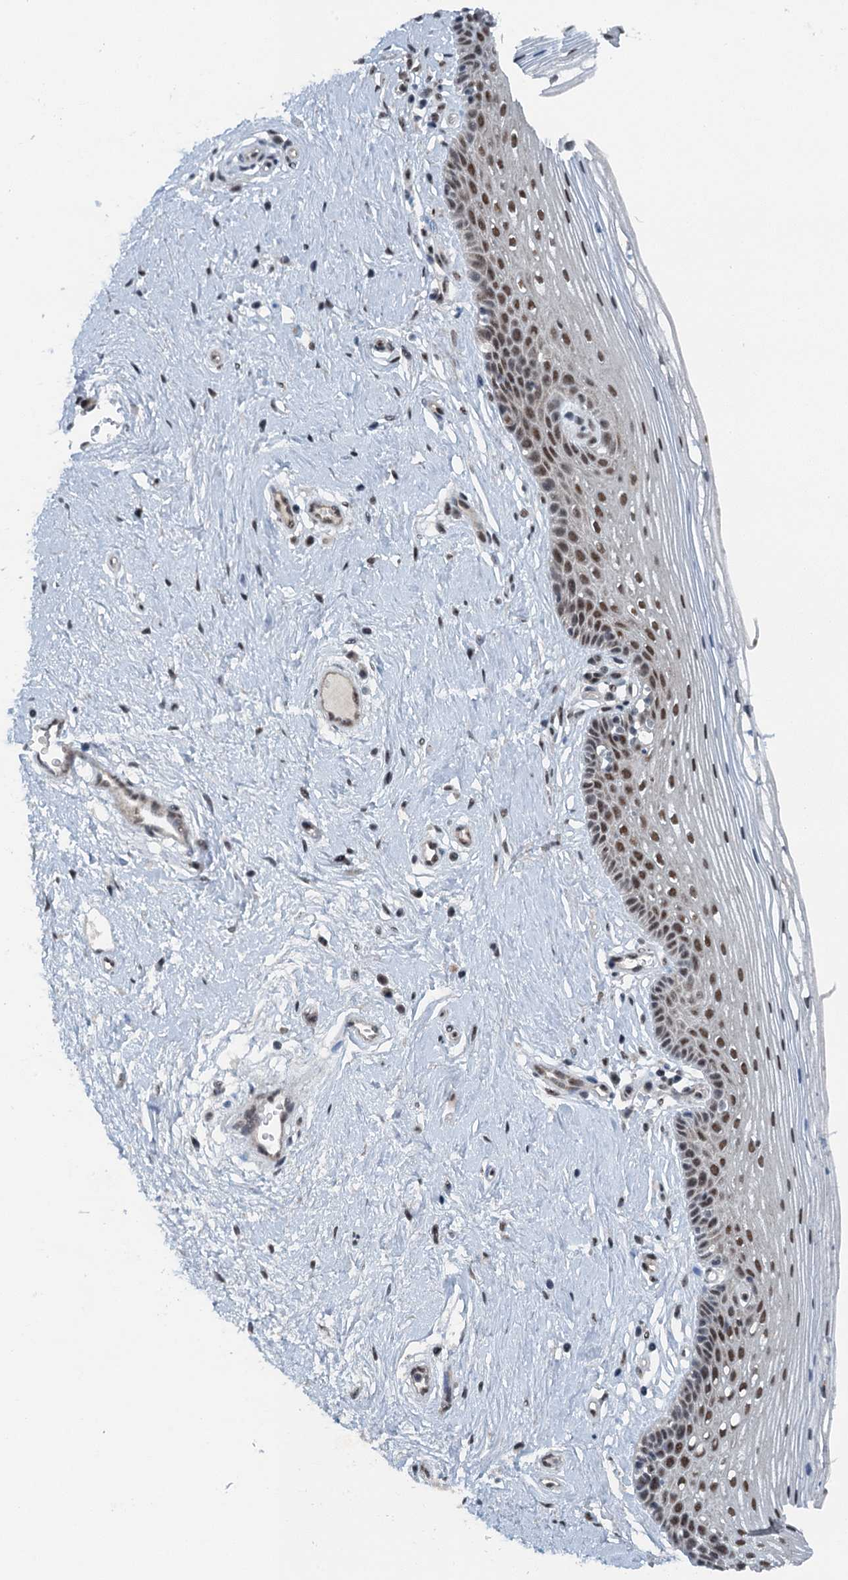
{"staining": {"intensity": "moderate", "quantity": ">75%", "location": "nuclear"}, "tissue": "vagina", "cell_type": "Squamous epithelial cells", "image_type": "normal", "snomed": [{"axis": "morphology", "description": "Normal tissue, NOS"}, {"axis": "topography", "description": "Vagina"}], "caption": "Vagina stained with DAB IHC exhibits medium levels of moderate nuclear staining in about >75% of squamous epithelial cells.", "gene": "MTA3", "patient": {"sex": "female", "age": 46}}